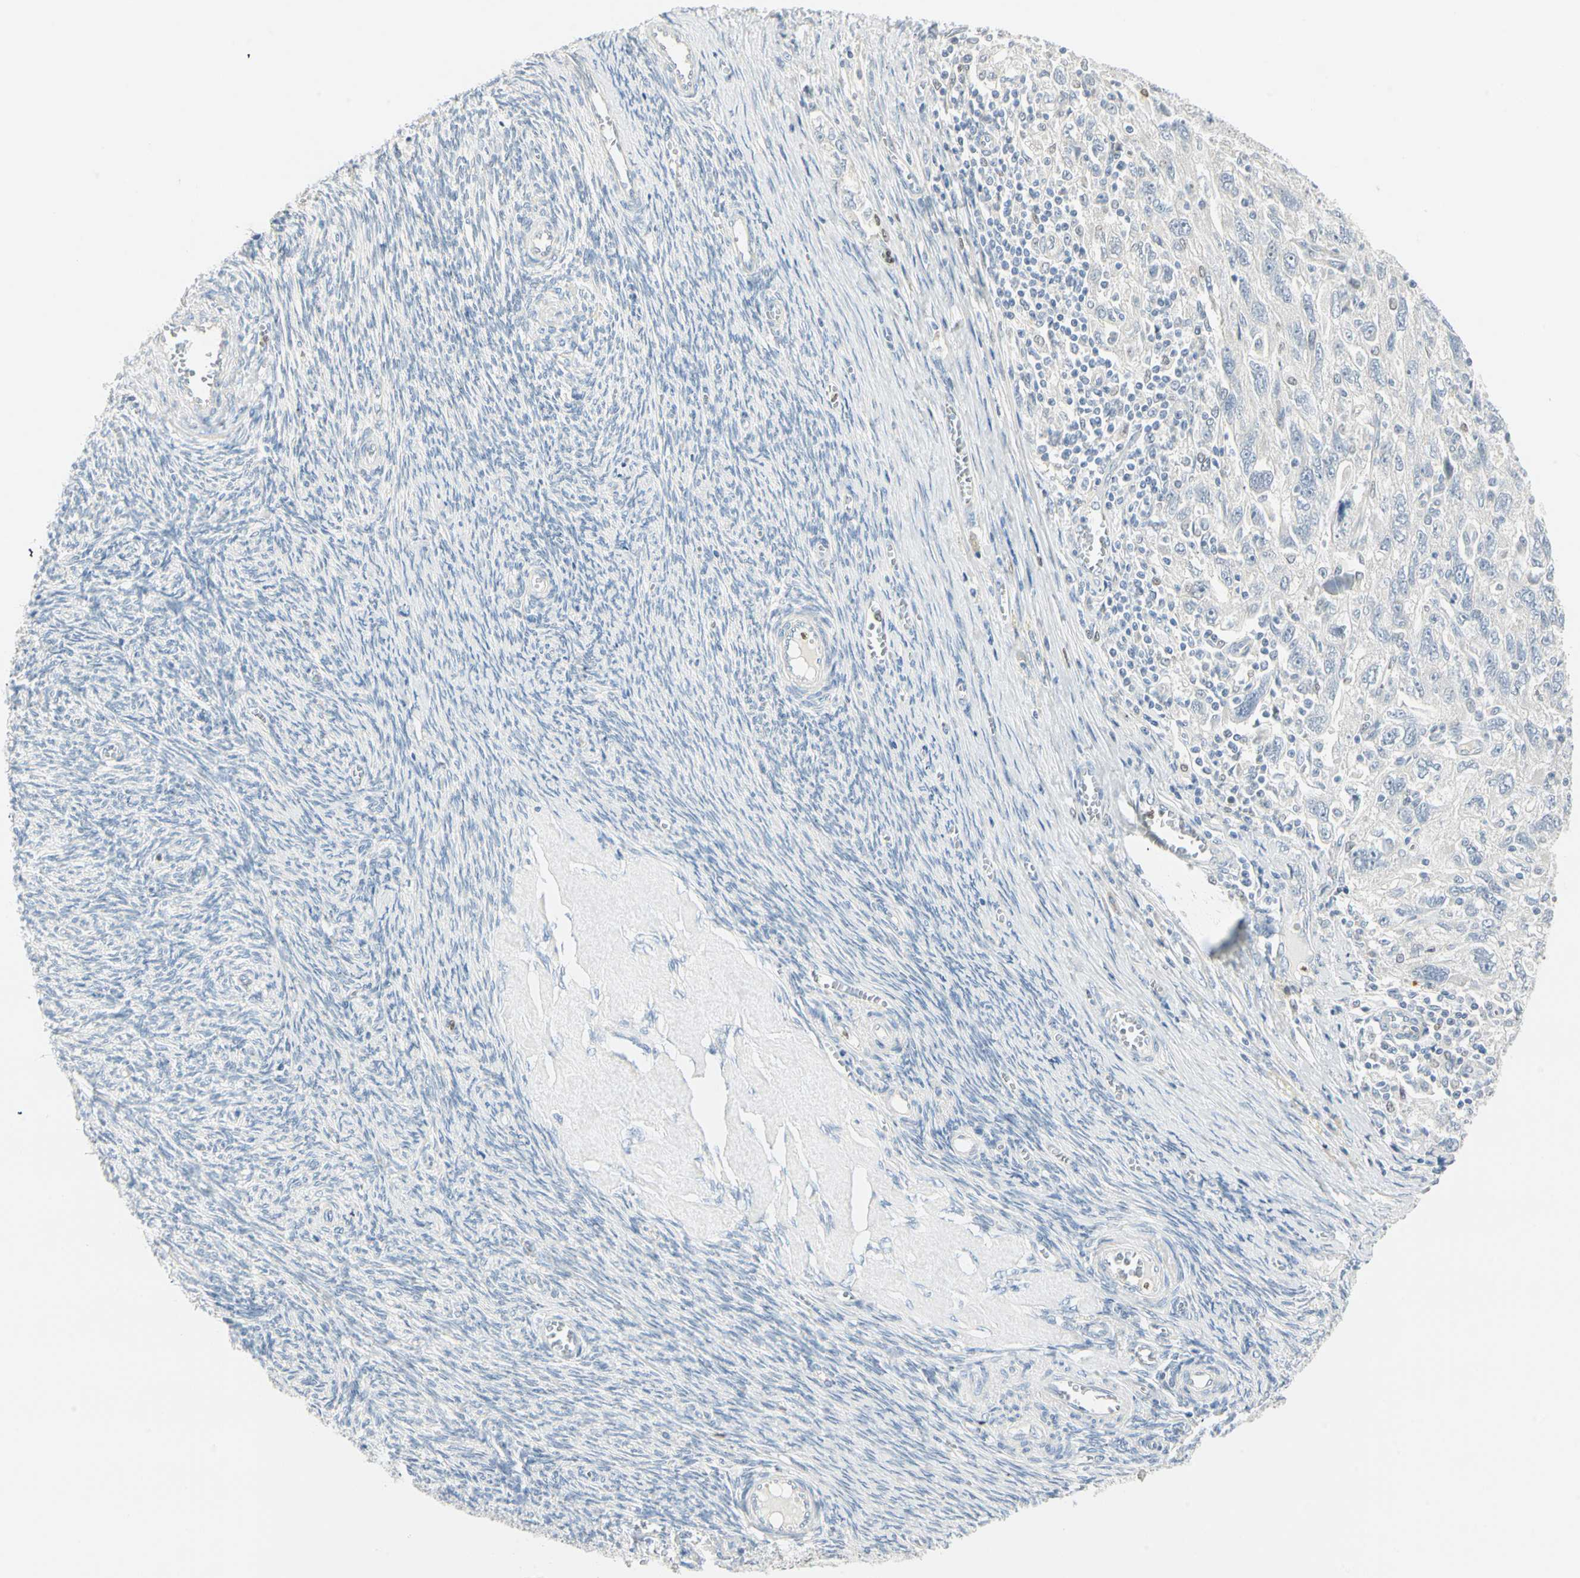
{"staining": {"intensity": "negative", "quantity": "none", "location": "none"}, "tissue": "ovarian cancer", "cell_type": "Tumor cells", "image_type": "cancer", "snomed": [{"axis": "morphology", "description": "Carcinoma, NOS"}, {"axis": "morphology", "description": "Cystadenocarcinoma, serous, NOS"}, {"axis": "topography", "description": "Ovary"}], "caption": "Human ovarian cancer (serous cystadenocarcinoma) stained for a protein using immunohistochemistry (IHC) exhibits no expression in tumor cells.", "gene": "MLLT10", "patient": {"sex": "female", "age": 69}}